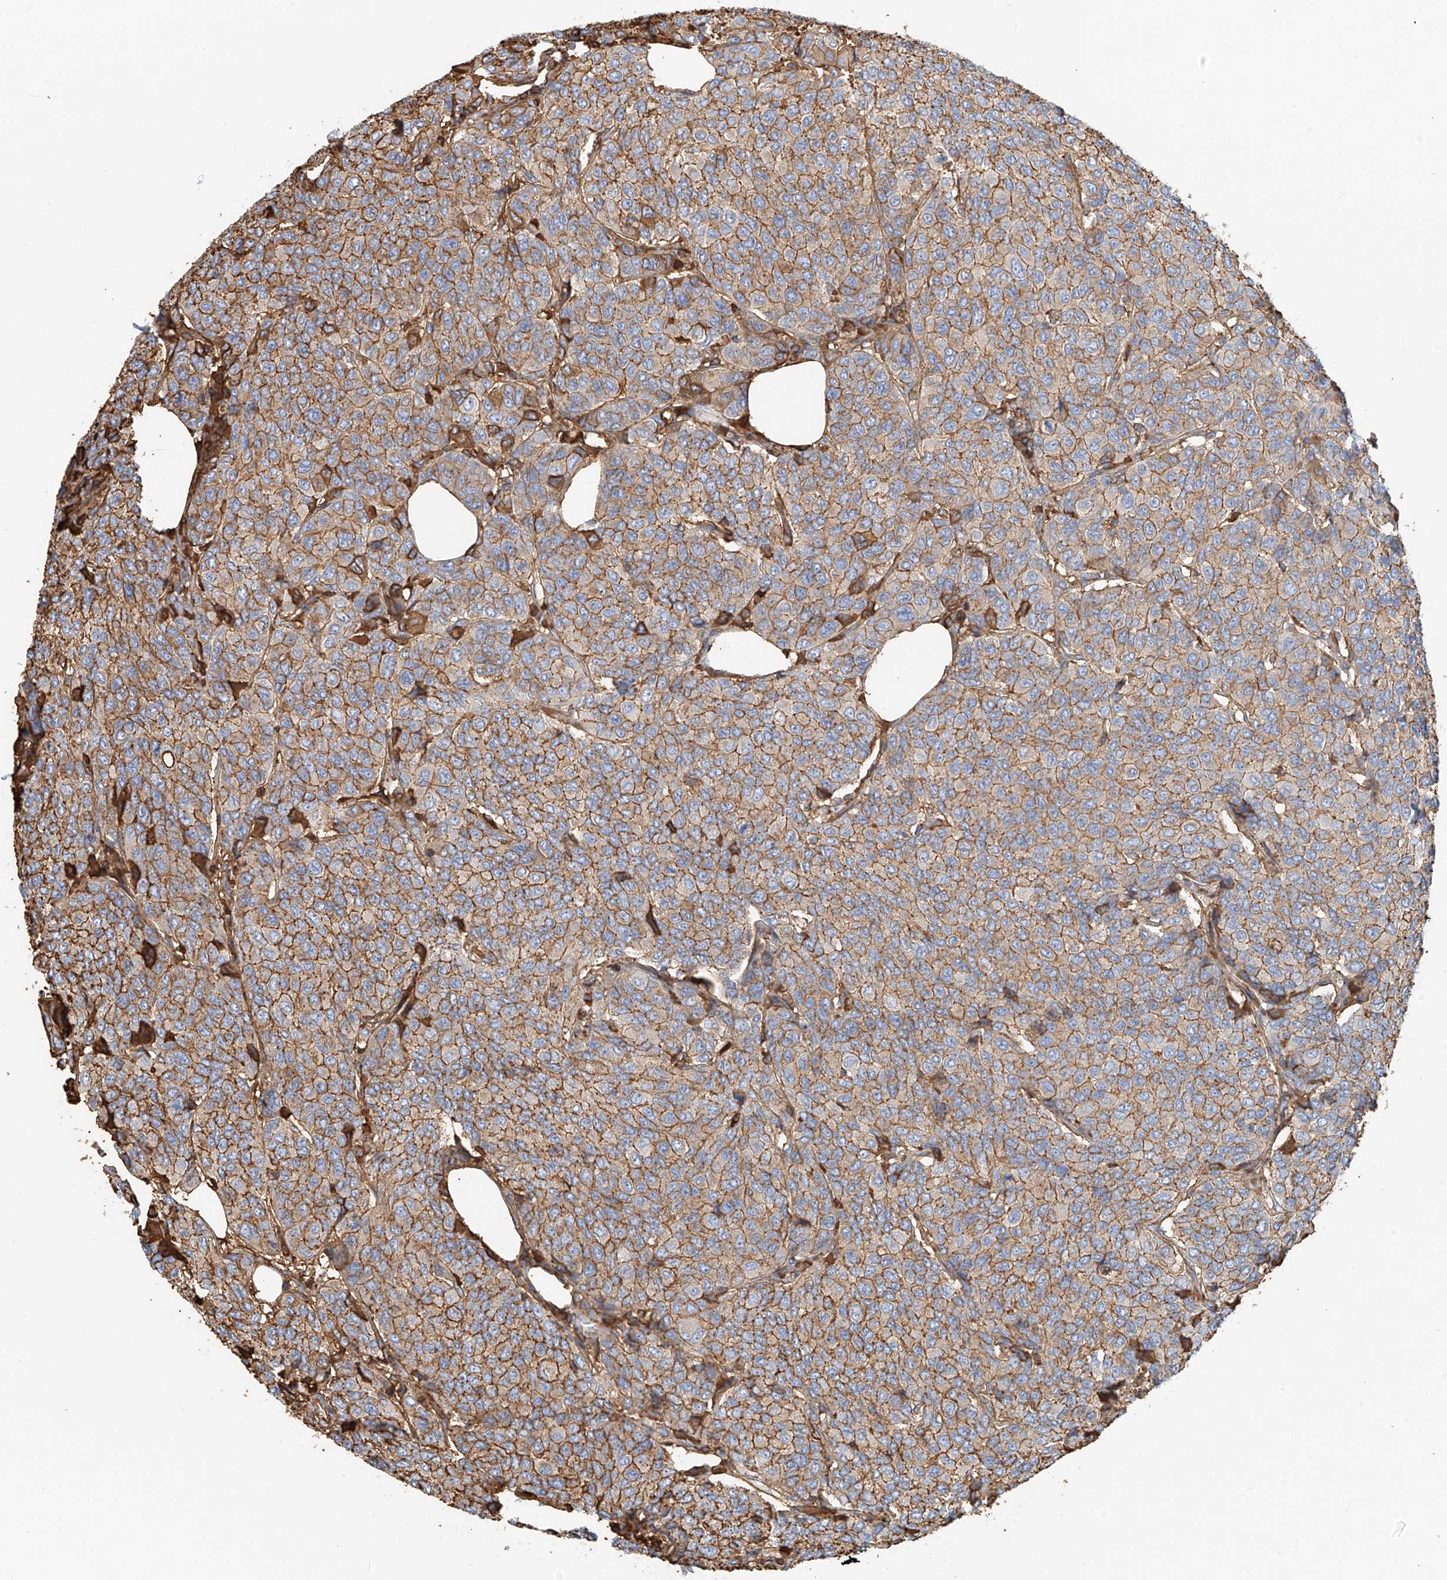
{"staining": {"intensity": "moderate", "quantity": ">75%", "location": "cytoplasmic/membranous"}, "tissue": "breast cancer", "cell_type": "Tumor cells", "image_type": "cancer", "snomed": [{"axis": "morphology", "description": "Duct carcinoma"}, {"axis": "topography", "description": "Breast"}], "caption": "Immunohistochemical staining of human breast intraductal carcinoma reveals medium levels of moderate cytoplasmic/membranous staining in approximately >75% of tumor cells. (DAB (3,3'-diaminobenzidine) IHC with brightfield microscopy, high magnification).", "gene": "ZFP30", "patient": {"sex": "female", "age": 55}}